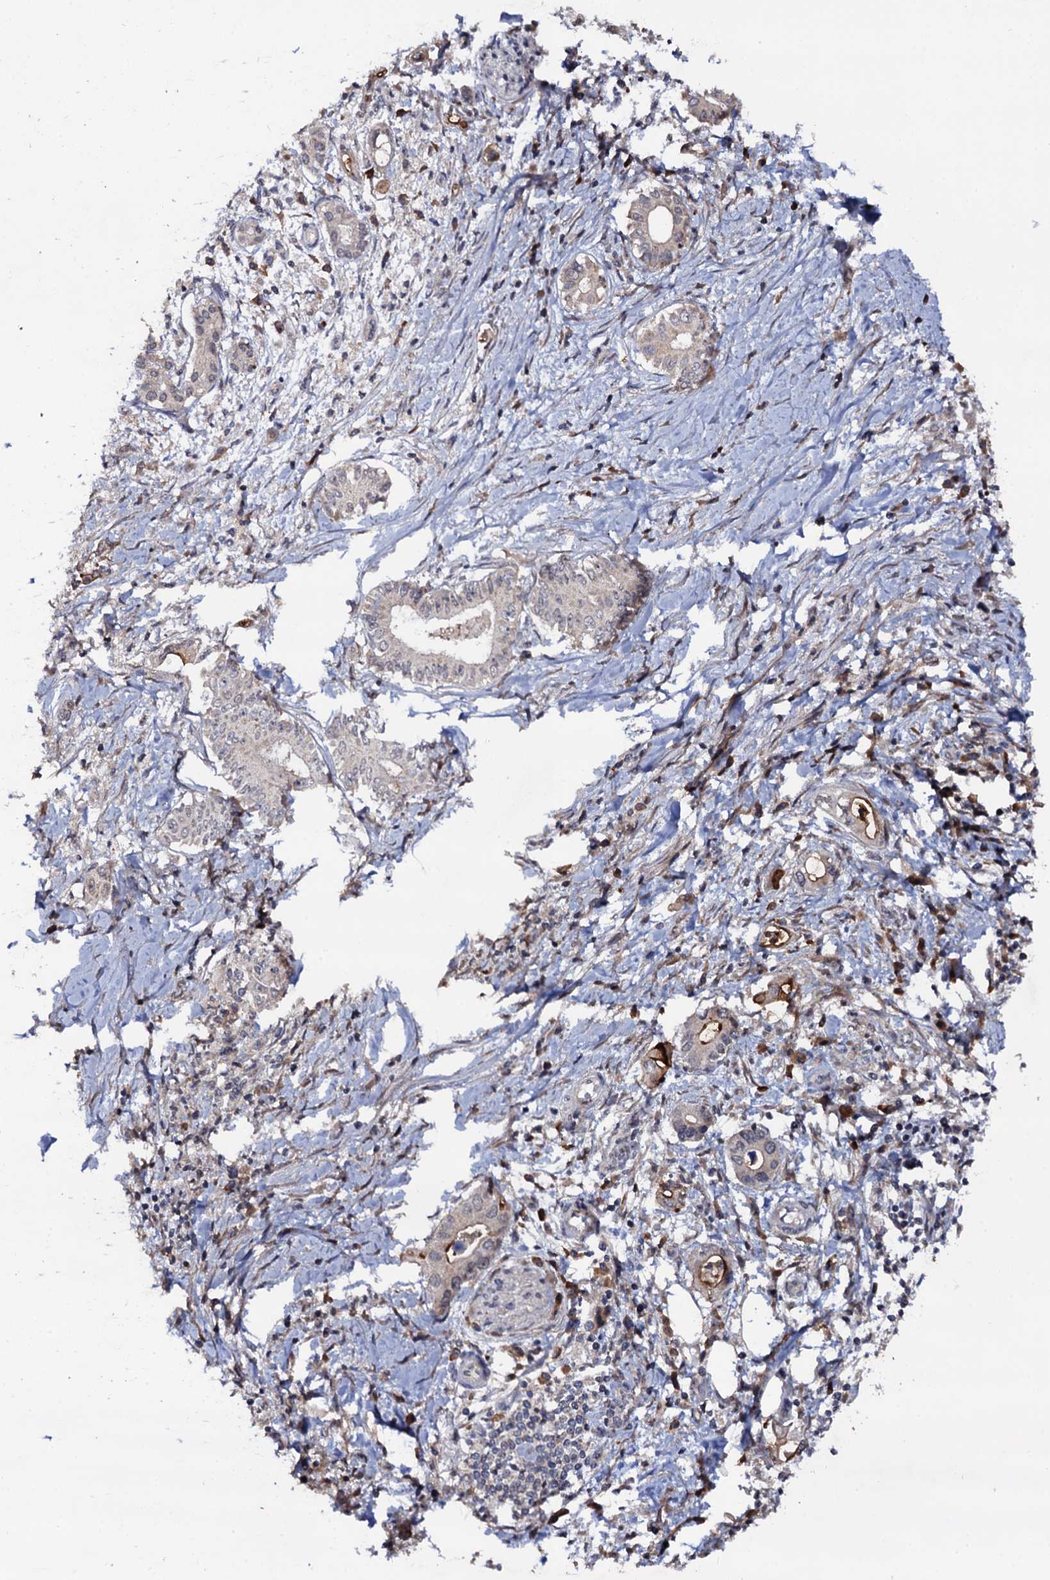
{"staining": {"intensity": "moderate", "quantity": "<25%", "location": "cytoplasmic/membranous"}, "tissue": "pancreatic cancer", "cell_type": "Tumor cells", "image_type": "cancer", "snomed": [{"axis": "morphology", "description": "Adenocarcinoma, NOS"}, {"axis": "topography", "description": "Pancreas"}], "caption": "Immunohistochemical staining of pancreatic adenocarcinoma displays low levels of moderate cytoplasmic/membranous protein staining in about <25% of tumor cells.", "gene": "LRRC63", "patient": {"sex": "female", "age": 66}}